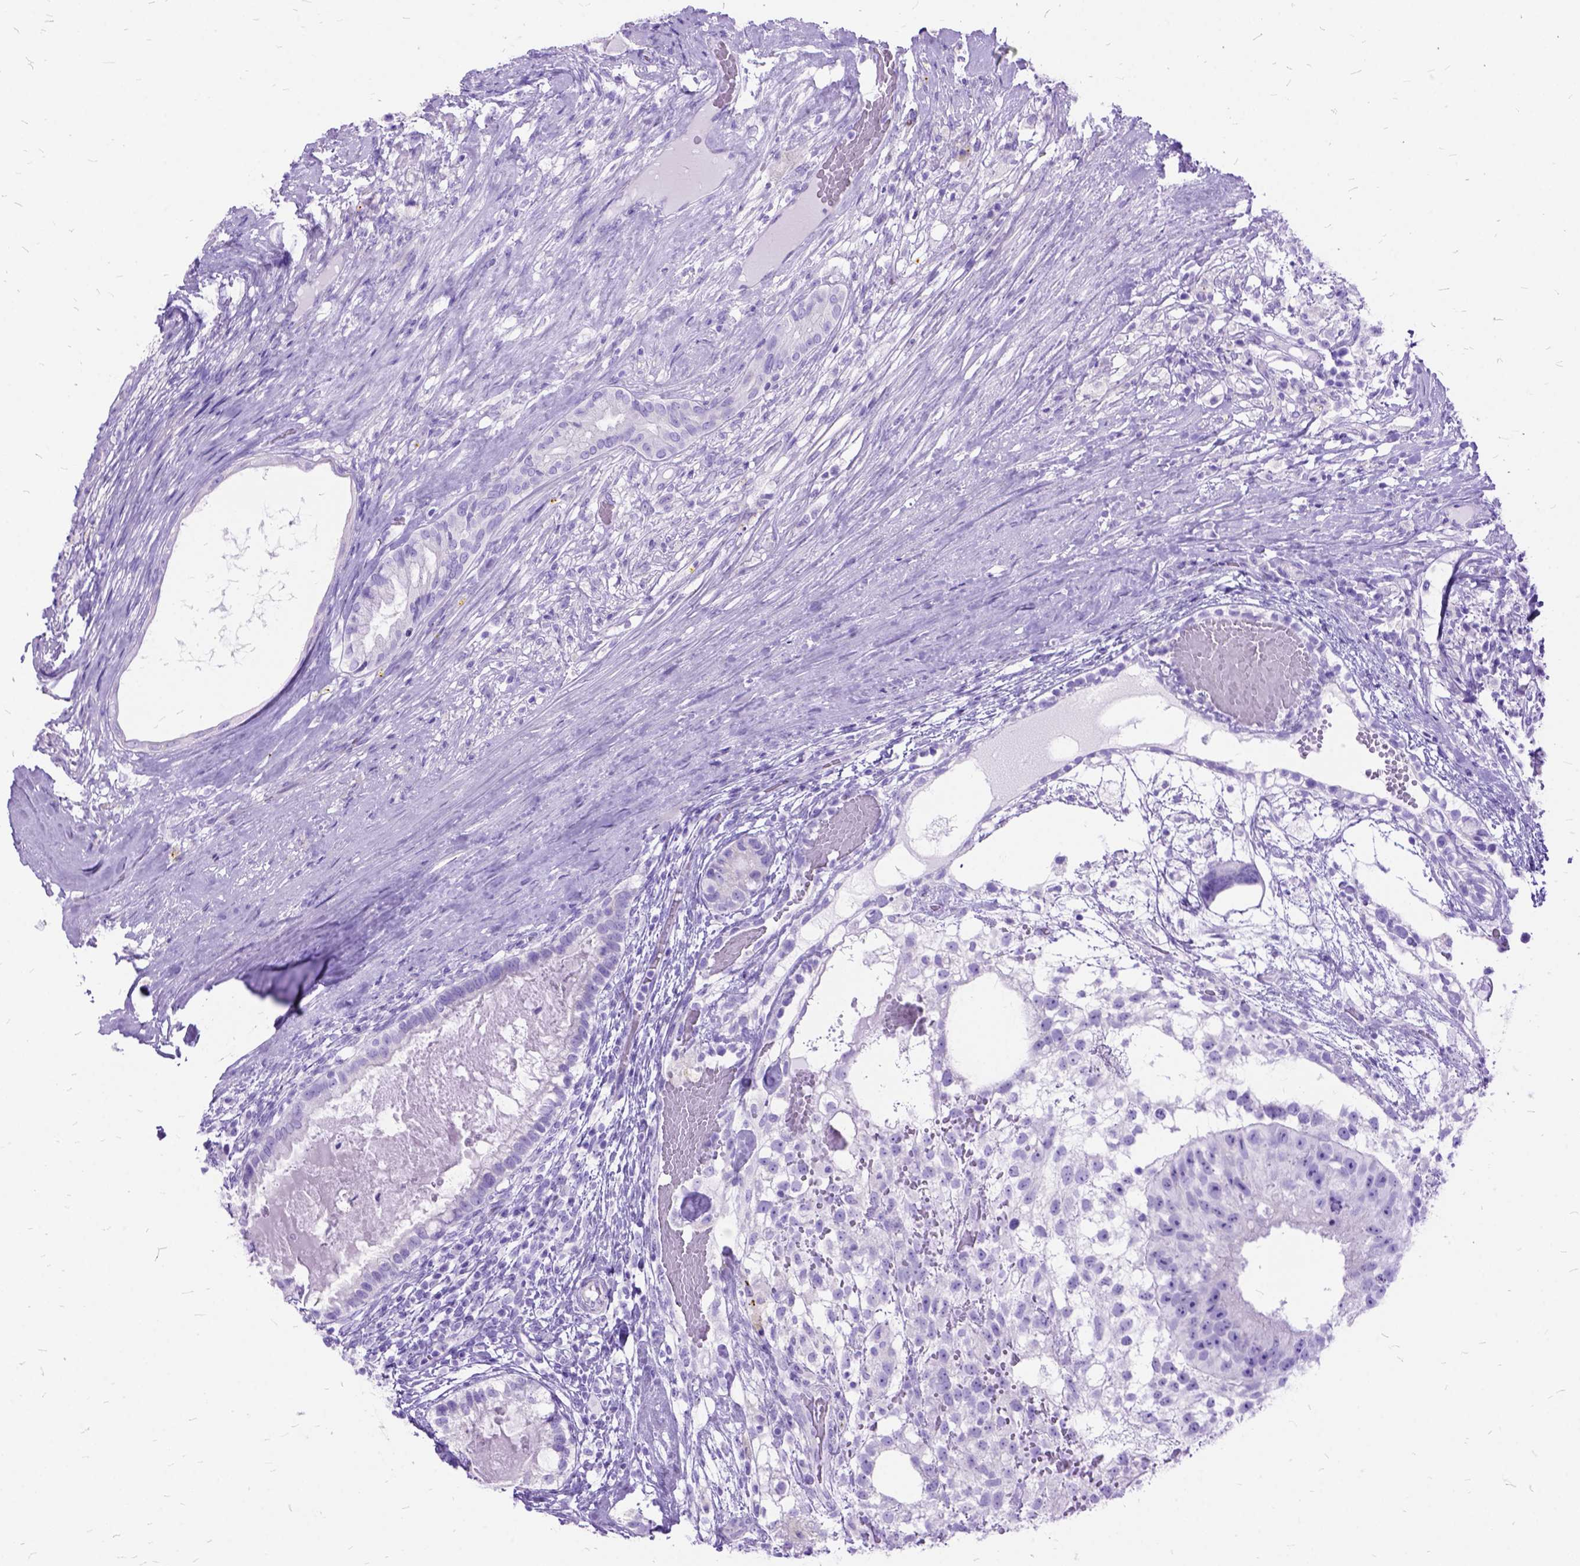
{"staining": {"intensity": "negative", "quantity": "none", "location": "none"}, "tissue": "testis cancer", "cell_type": "Tumor cells", "image_type": "cancer", "snomed": [{"axis": "morphology", "description": "Seminoma, NOS"}, {"axis": "morphology", "description": "Carcinoma, Embryonal, NOS"}, {"axis": "topography", "description": "Testis"}], "caption": "Tumor cells are negative for brown protein staining in embryonal carcinoma (testis). Brightfield microscopy of immunohistochemistry stained with DAB (3,3'-diaminobenzidine) (brown) and hematoxylin (blue), captured at high magnification.", "gene": "DNAH2", "patient": {"sex": "male", "age": 41}}